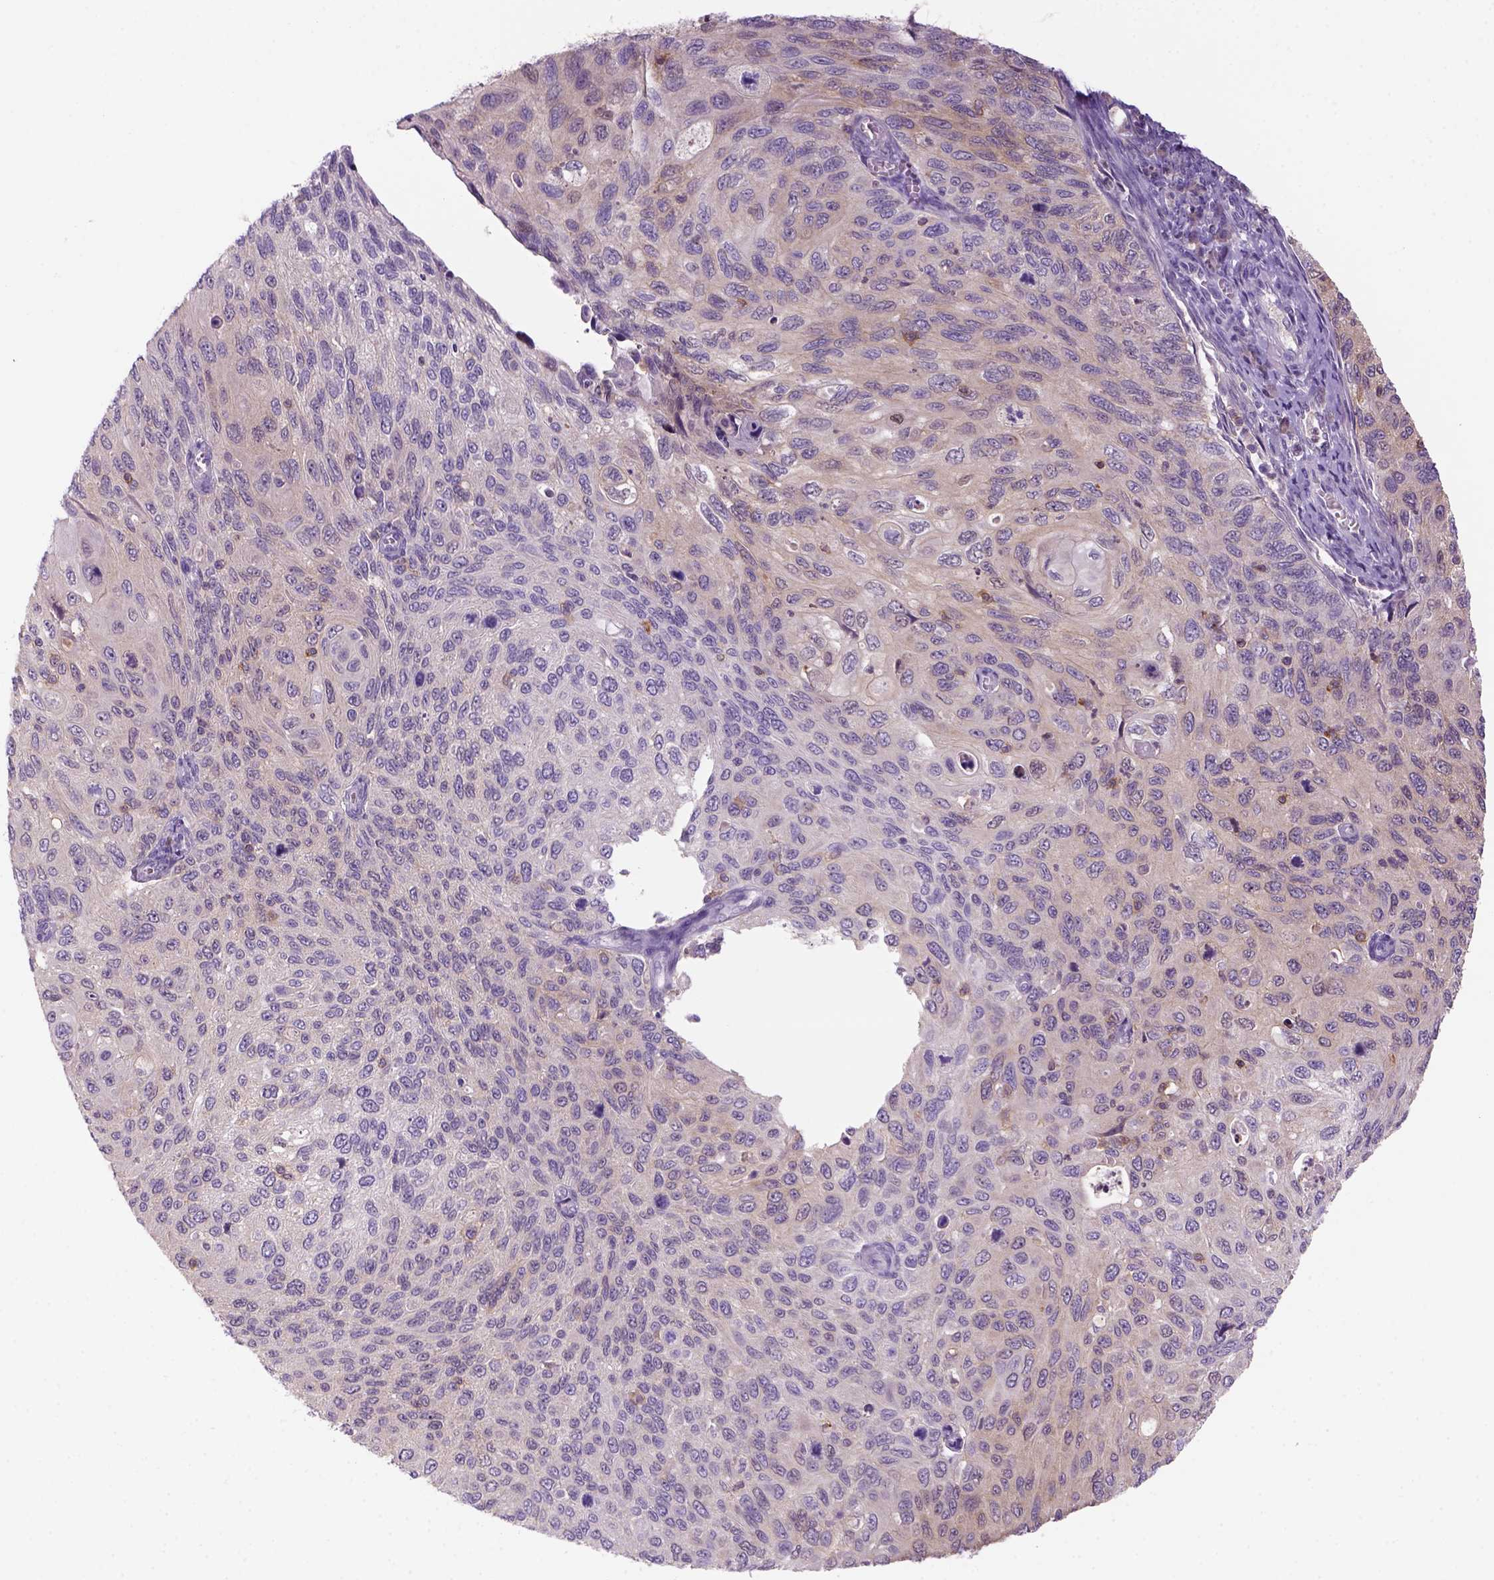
{"staining": {"intensity": "negative", "quantity": "none", "location": "none"}, "tissue": "cervical cancer", "cell_type": "Tumor cells", "image_type": "cancer", "snomed": [{"axis": "morphology", "description": "Squamous cell carcinoma, NOS"}, {"axis": "topography", "description": "Cervix"}], "caption": "Cervical cancer was stained to show a protein in brown. There is no significant expression in tumor cells. (DAB IHC, high magnification).", "gene": "GOT1", "patient": {"sex": "female", "age": 70}}